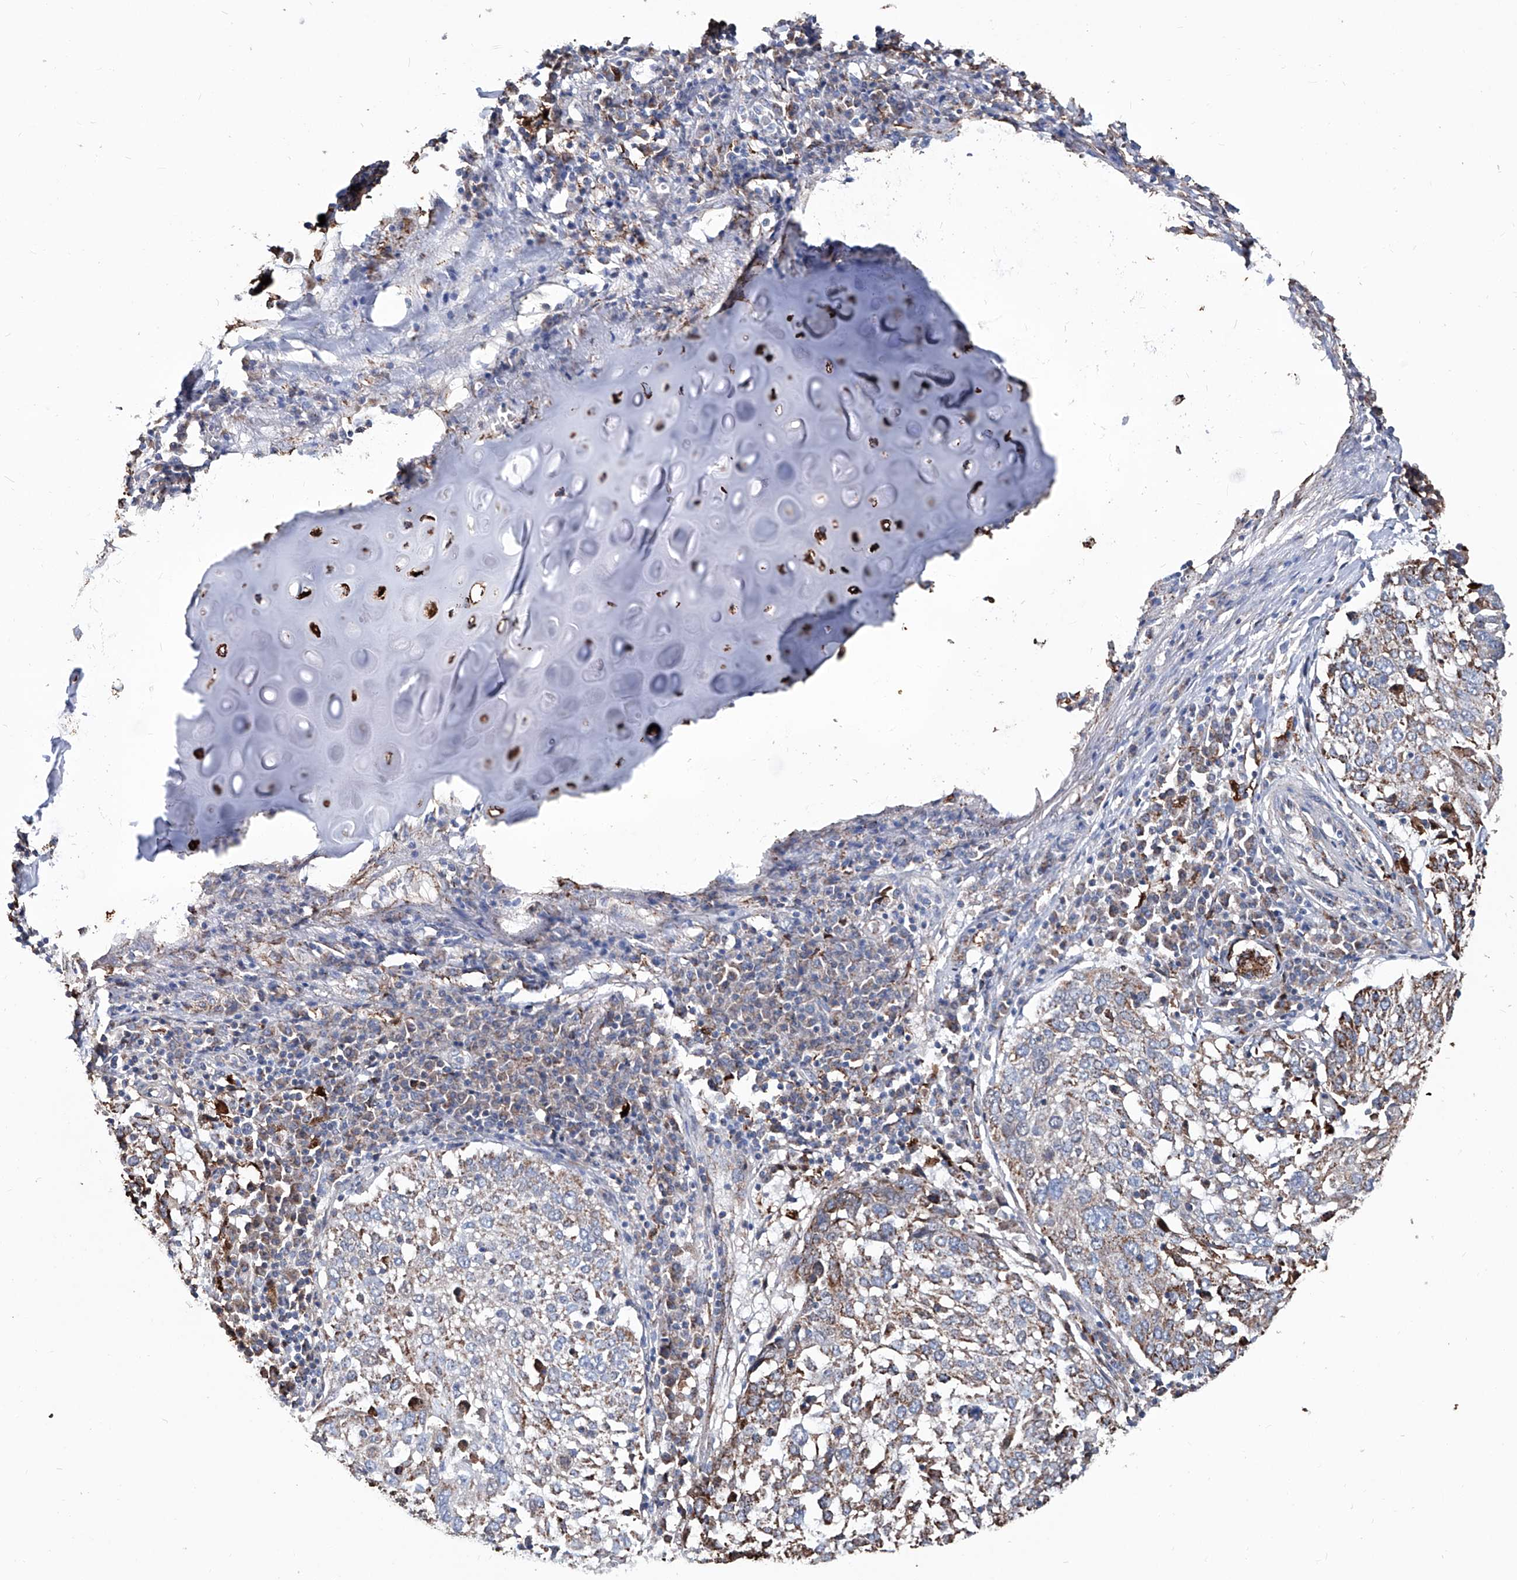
{"staining": {"intensity": "weak", "quantity": ">75%", "location": "cytoplasmic/membranous"}, "tissue": "lung cancer", "cell_type": "Tumor cells", "image_type": "cancer", "snomed": [{"axis": "morphology", "description": "Squamous cell carcinoma, NOS"}, {"axis": "topography", "description": "Lung"}], "caption": "Immunohistochemistry (IHC) of lung cancer (squamous cell carcinoma) demonstrates low levels of weak cytoplasmic/membranous positivity in approximately >75% of tumor cells.", "gene": "NHS", "patient": {"sex": "male", "age": 65}}